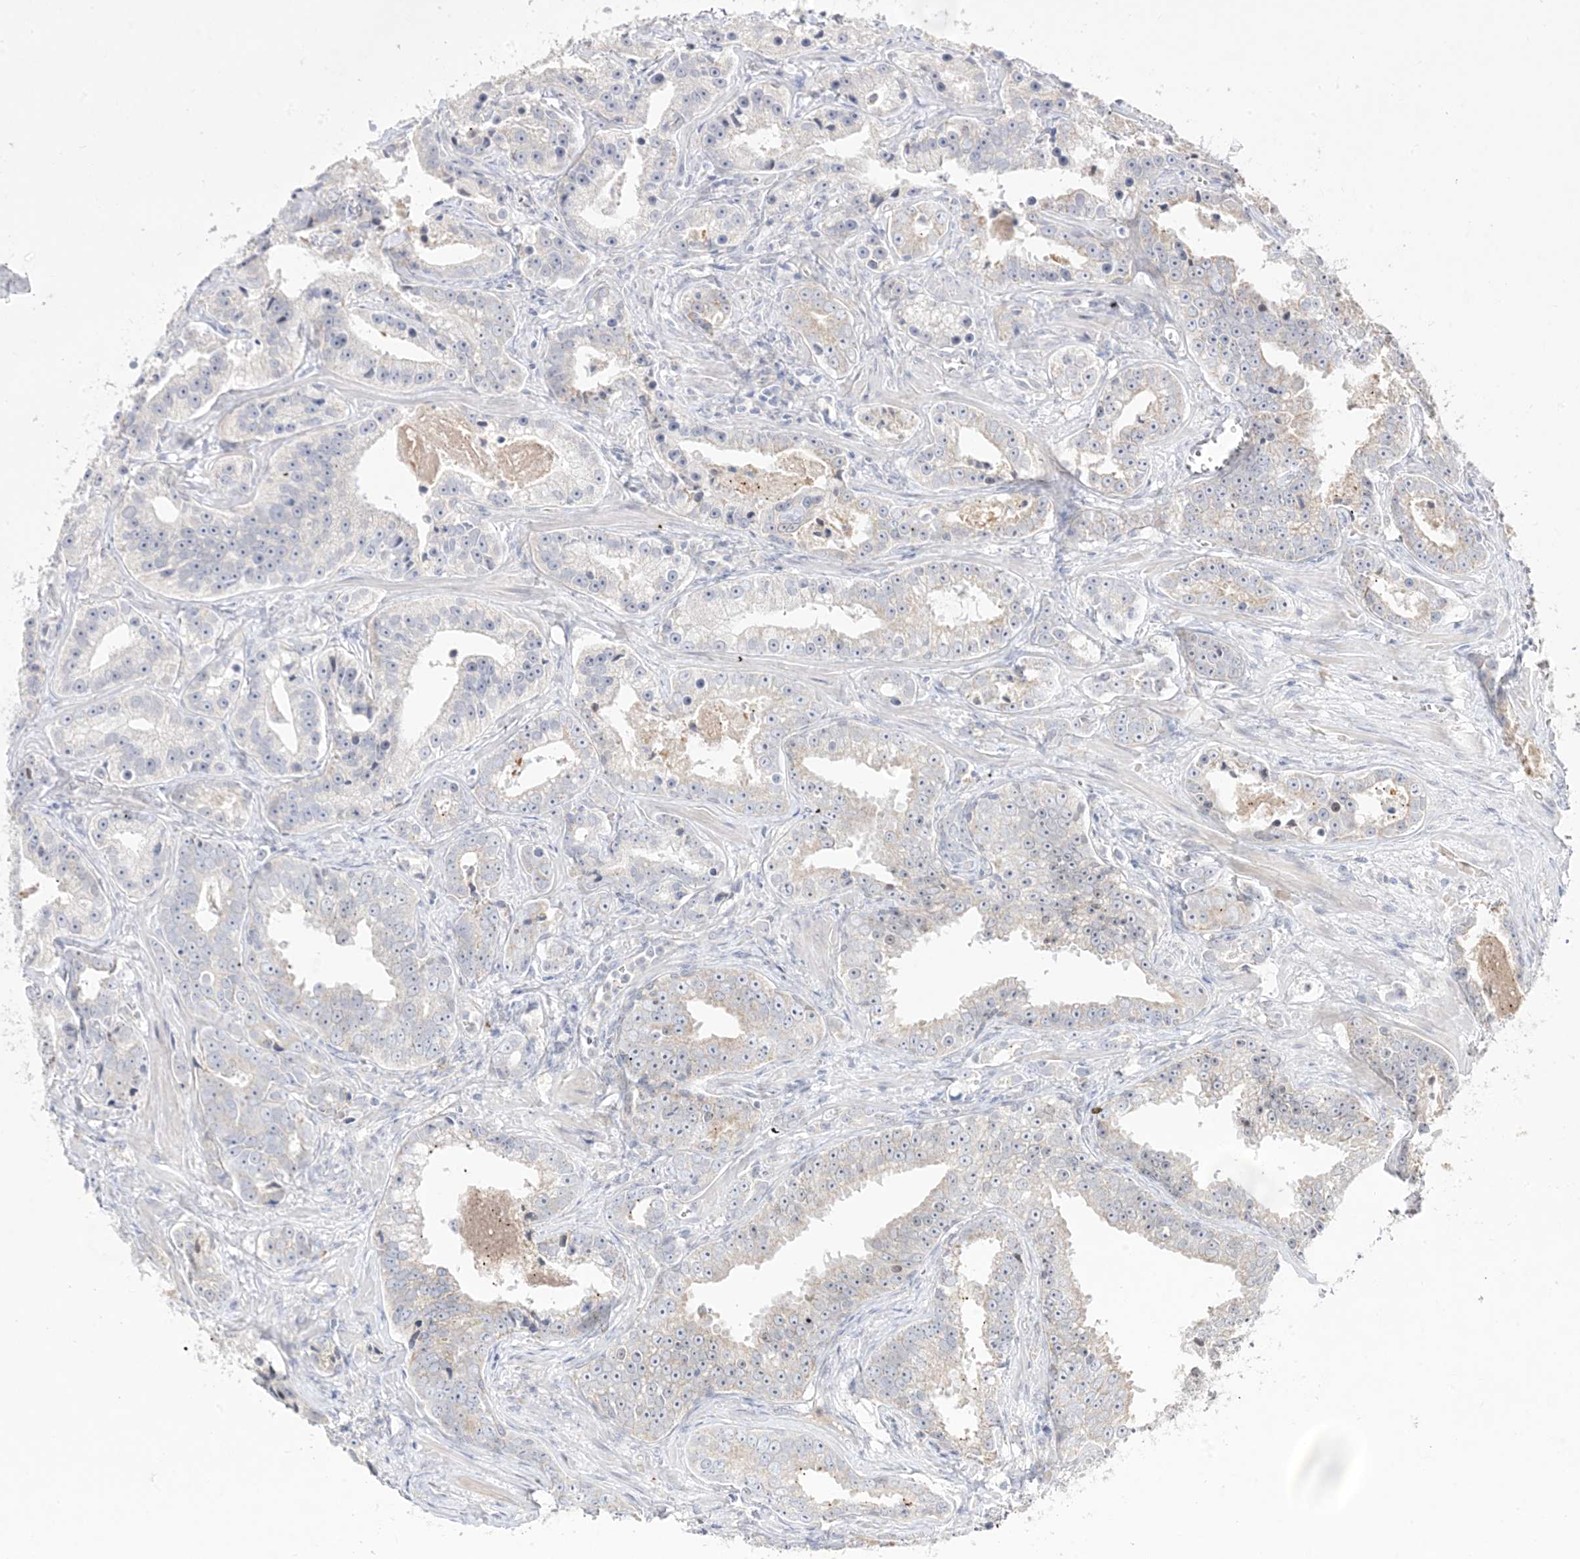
{"staining": {"intensity": "weak", "quantity": "<25%", "location": "cytoplasmic/membranous"}, "tissue": "prostate cancer", "cell_type": "Tumor cells", "image_type": "cancer", "snomed": [{"axis": "morphology", "description": "Adenocarcinoma, High grade"}, {"axis": "topography", "description": "Prostate"}], "caption": "Tumor cells are negative for protein expression in human prostate adenocarcinoma (high-grade). (Stains: DAB immunohistochemistry (IHC) with hematoxylin counter stain, Microscopy: brightfield microscopy at high magnification).", "gene": "TRANK1", "patient": {"sex": "male", "age": 62}}